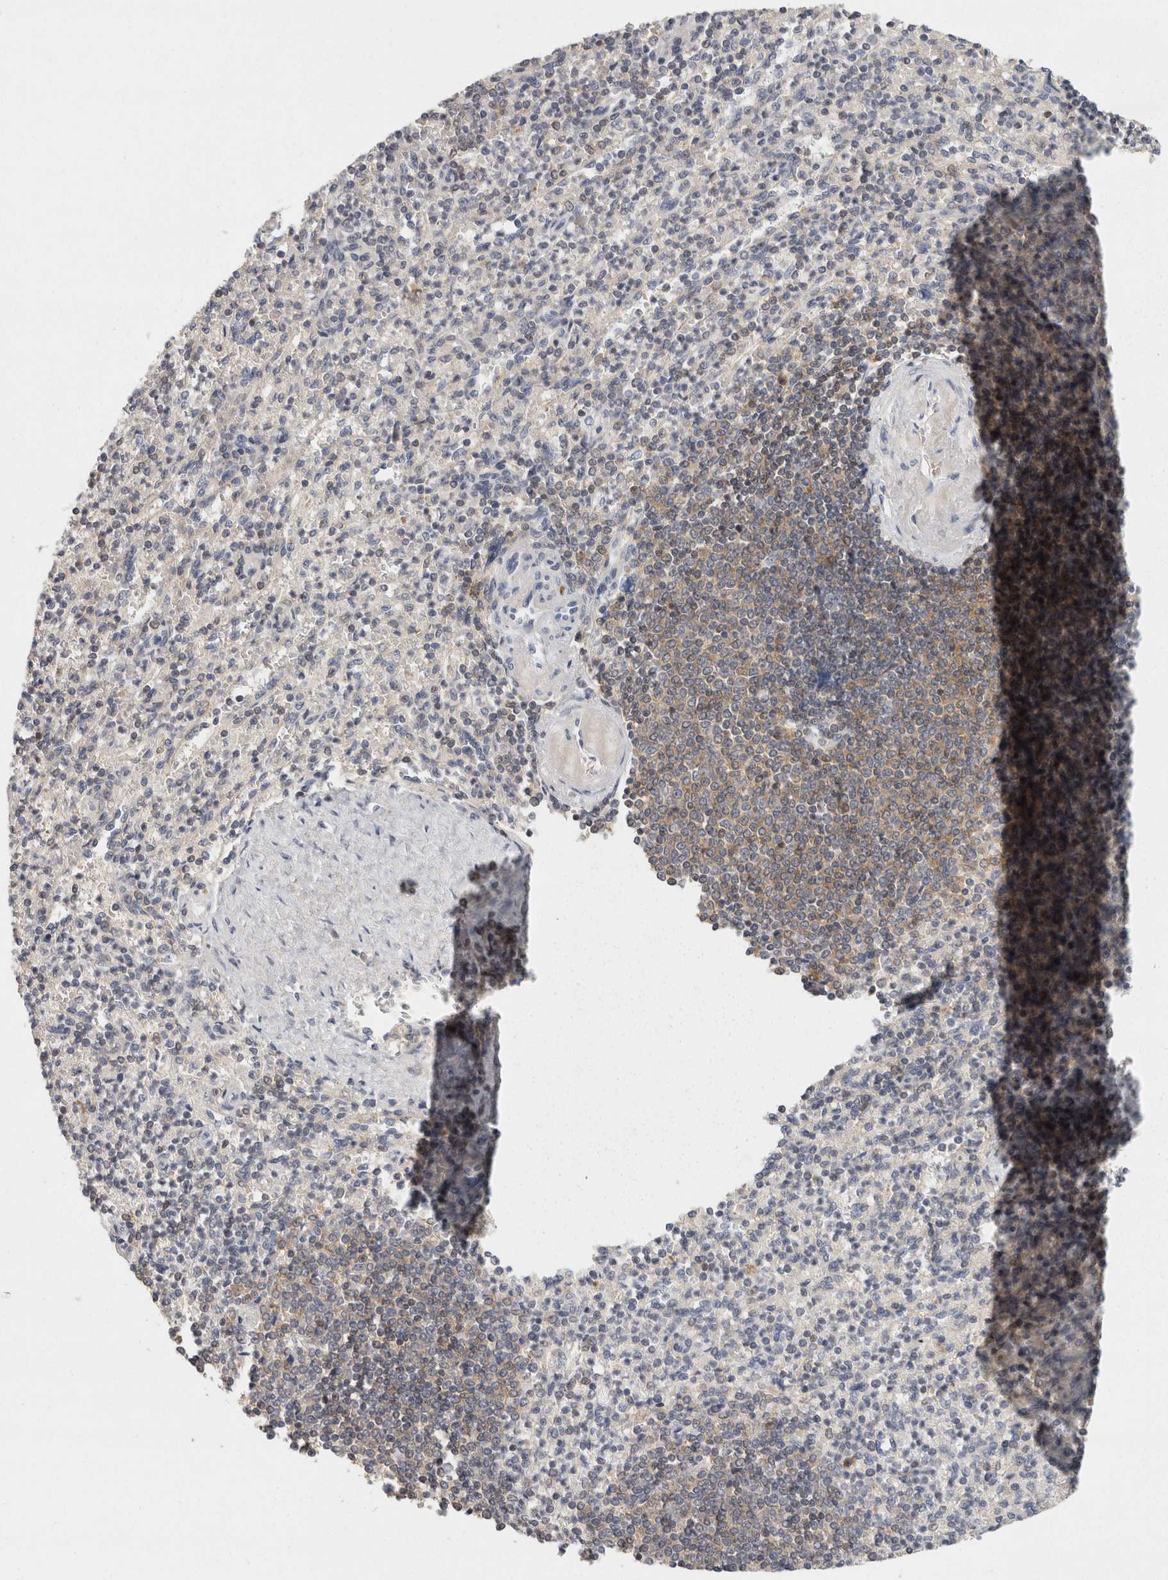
{"staining": {"intensity": "negative", "quantity": "none", "location": "none"}, "tissue": "spleen", "cell_type": "Cells in red pulp", "image_type": "normal", "snomed": [{"axis": "morphology", "description": "Normal tissue, NOS"}, {"axis": "topography", "description": "Spleen"}], "caption": "This is an IHC micrograph of unremarkable human spleen. There is no staining in cells in red pulp.", "gene": "ACAT2", "patient": {"sex": "female", "age": 74}}